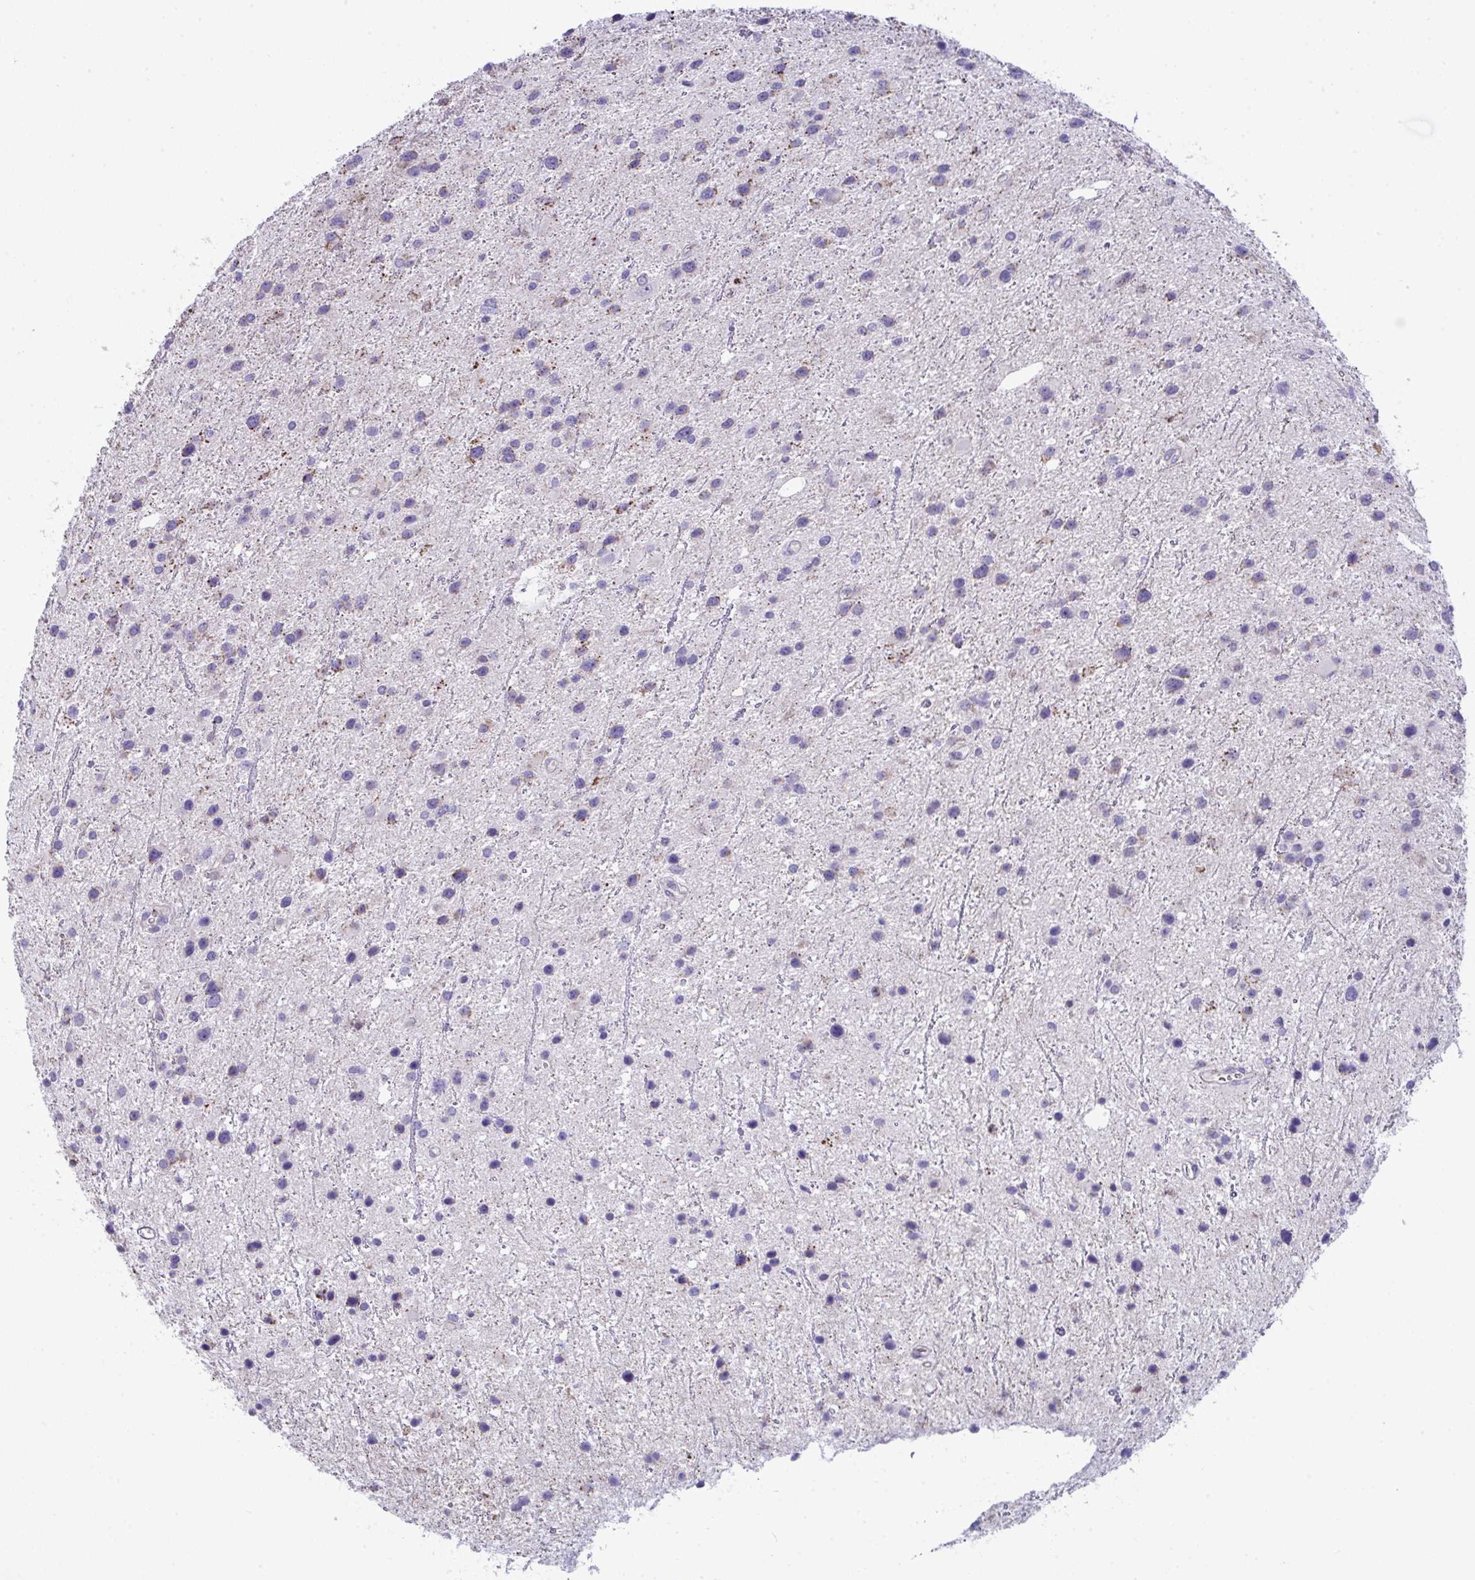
{"staining": {"intensity": "negative", "quantity": "none", "location": "none"}, "tissue": "glioma", "cell_type": "Tumor cells", "image_type": "cancer", "snomed": [{"axis": "morphology", "description": "Glioma, malignant, Low grade"}, {"axis": "topography", "description": "Brain"}], "caption": "An immunohistochemistry (IHC) histopathology image of malignant glioma (low-grade) is shown. There is no staining in tumor cells of malignant glioma (low-grade).", "gene": "PLA2G12B", "patient": {"sex": "female", "age": 32}}